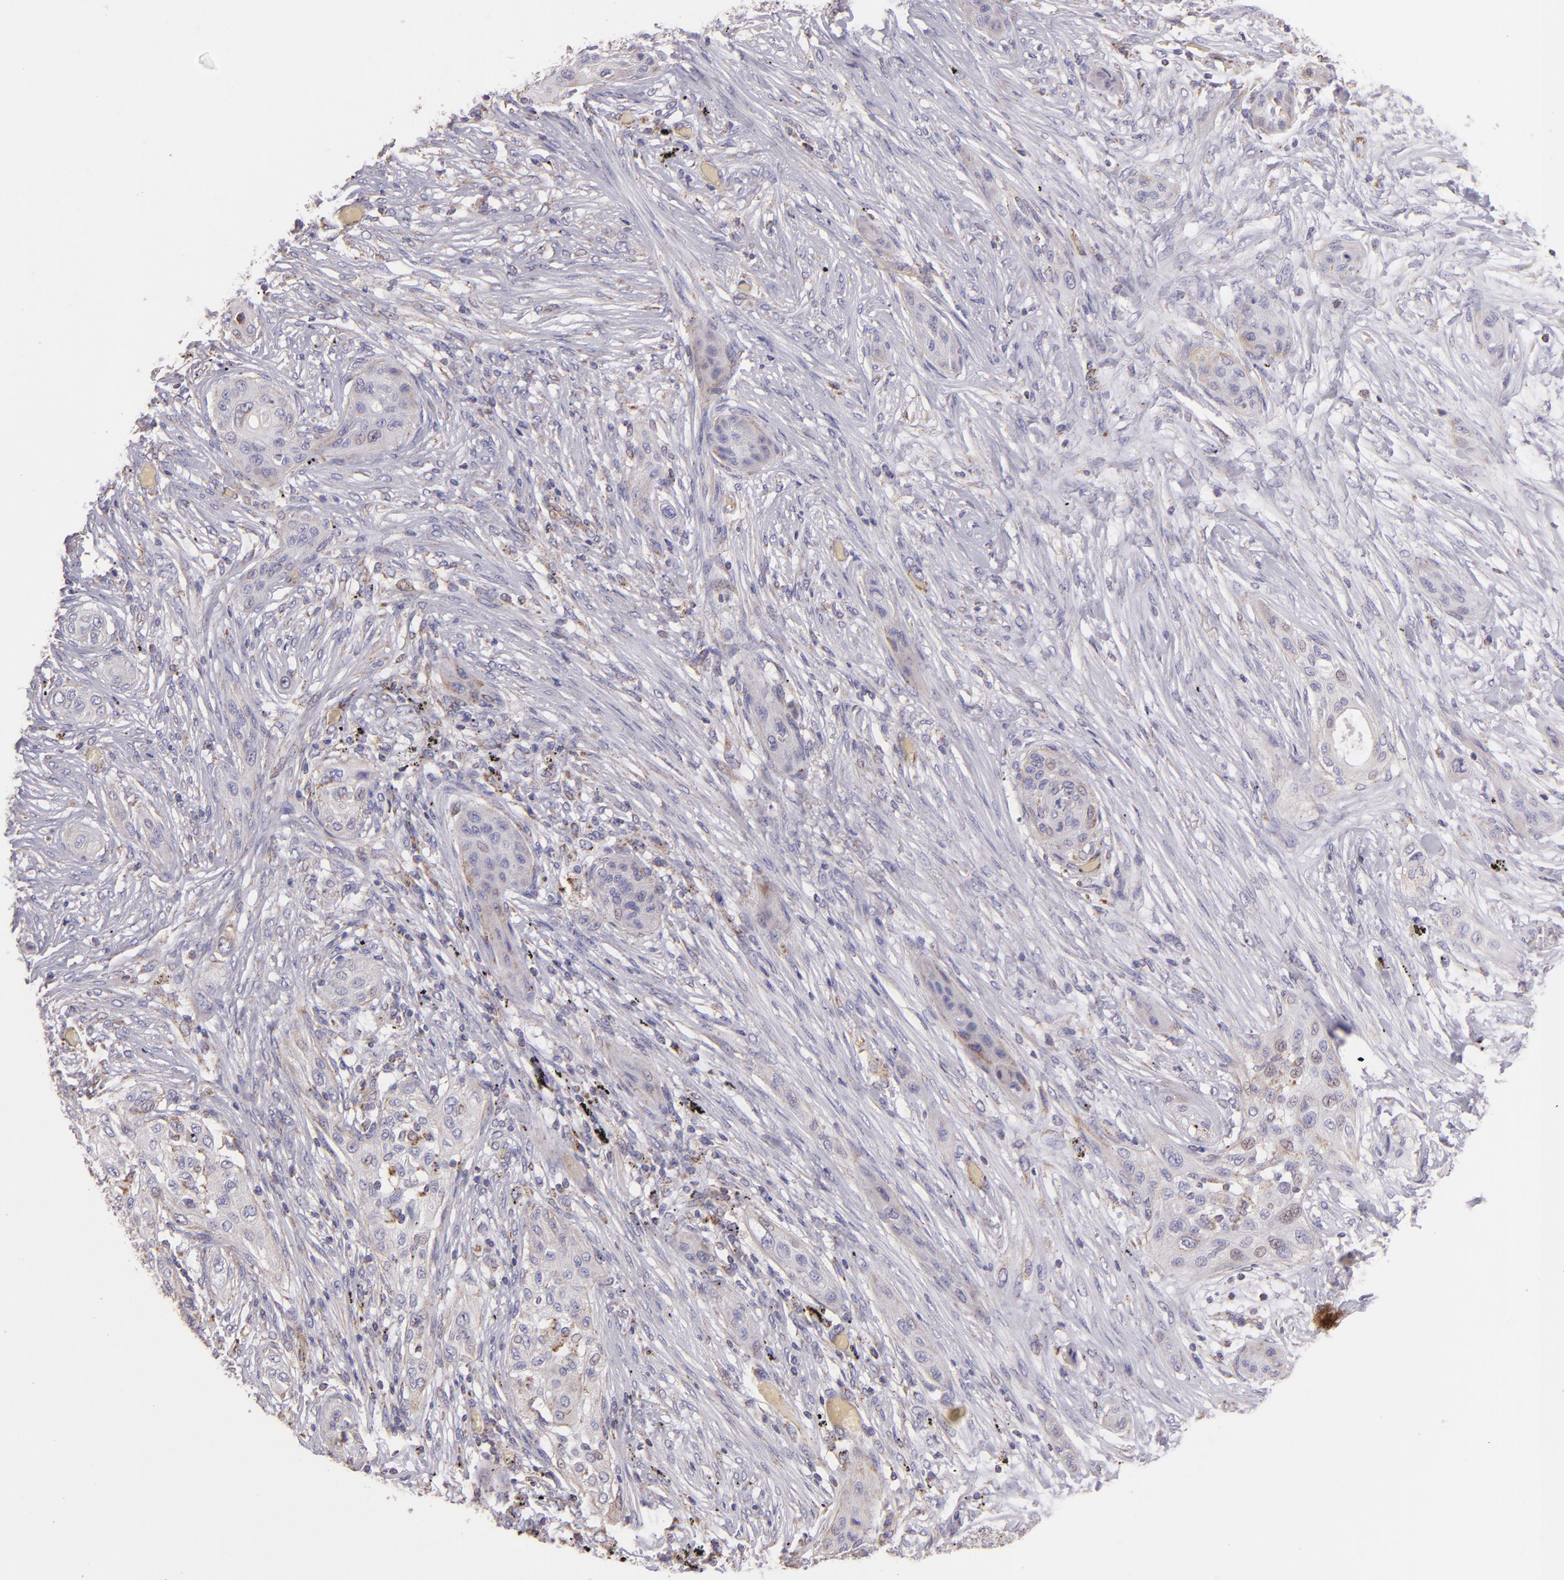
{"staining": {"intensity": "weak", "quantity": "<25%", "location": "cytoplasmic/membranous"}, "tissue": "lung cancer", "cell_type": "Tumor cells", "image_type": "cancer", "snomed": [{"axis": "morphology", "description": "Squamous cell carcinoma, NOS"}, {"axis": "topography", "description": "Lung"}], "caption": "DAB immunohistochemical staining of human squamous cell carcinoma (lung) exhibits no significant positivity in tumor cells.", "gene": "HSPD1", "patient": {"sex": "female", "age": 47}}